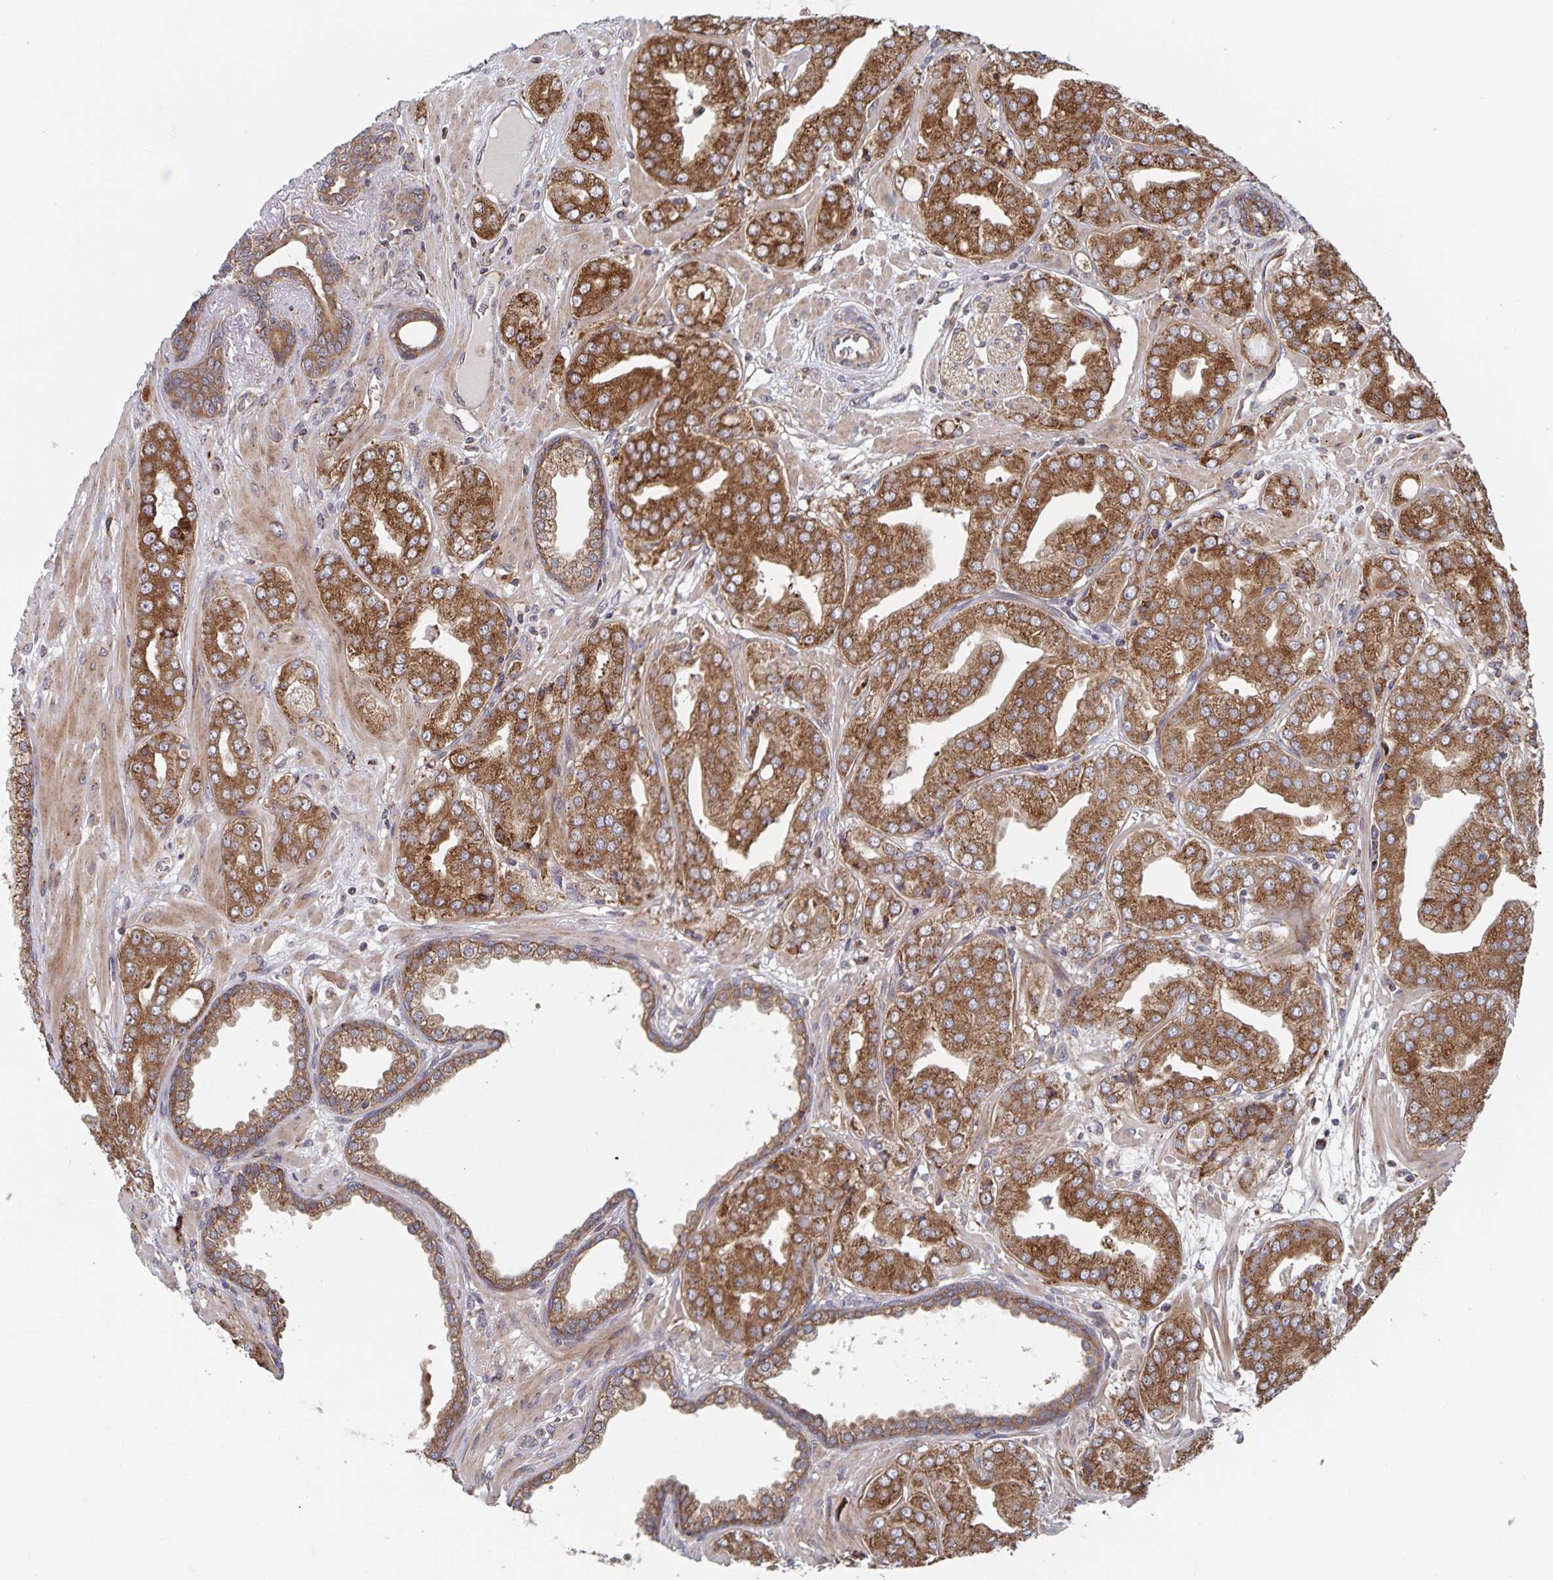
{"staining": {"intensity": "moderate", "quantity": ">75%", "location": "cytoplasmic/membranous"}, "tissue": "prostate cancer", "cell_type": "Tumor cells", "image_type": "cancer", "snomed": [{"axis": "morphology", "description": "Adenocarcinoma, Low grade"}, {"axis": "topography", "description": "Prostate"}], "caption": "Immunohistochemistry (DAB (3,3'-diaminobenzidine)) staining of human prostate low-grade adenocarcinoma reveals moderate cytoplasmic/membranous protein staining in about >75% of tumor cells. (DAB (3,3'-diaminobenzidine) IHC with brightfield microscopy, high magnification).", "gene": "ACACA", "patient": {"sex": "male", "age": 60}}